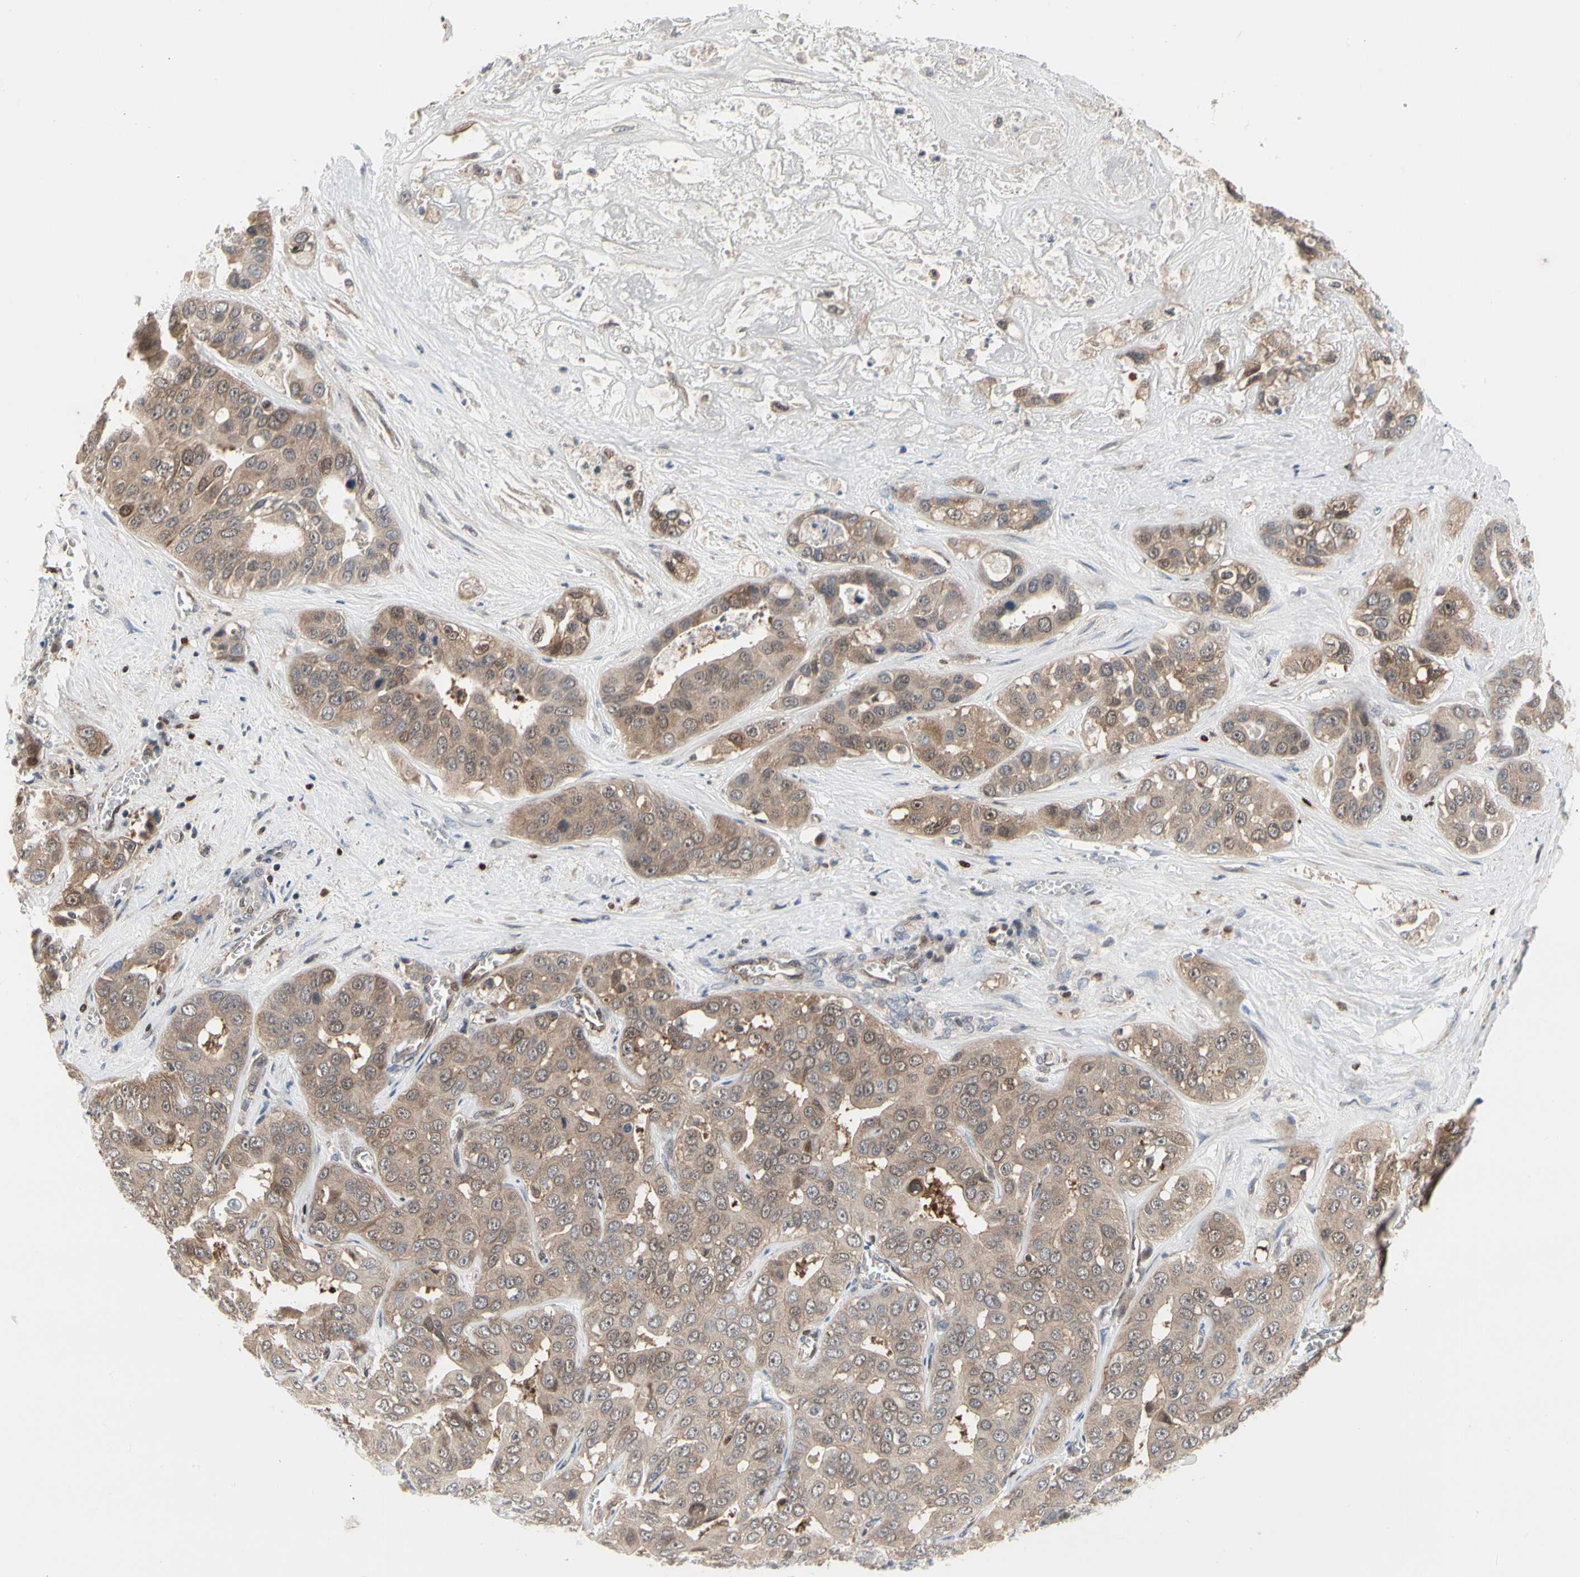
{"staining": {"intensity": "moderate", "quantity": ">75%", "location": "cytoplasmic/membranous"}, "tissue": "liver cancer", "cell_type": "Tumor cells", "image_type": "cancer", "snomed": [{"axis": "morphology", "description": "Cholangiocarcinoma"}, {"axis": "topography", "description": "Liver"}], "caption": "This image demonstrates cholangiocarcinoma (liver) stained with IHC to label a protein in brown. The cytoplasmic/membranous of tumor cells show moderate positivity for the protein. Nuclei are counter-stained blue.", "gene": "CDK5", "patient": {"sex": "female", "age": 52}}